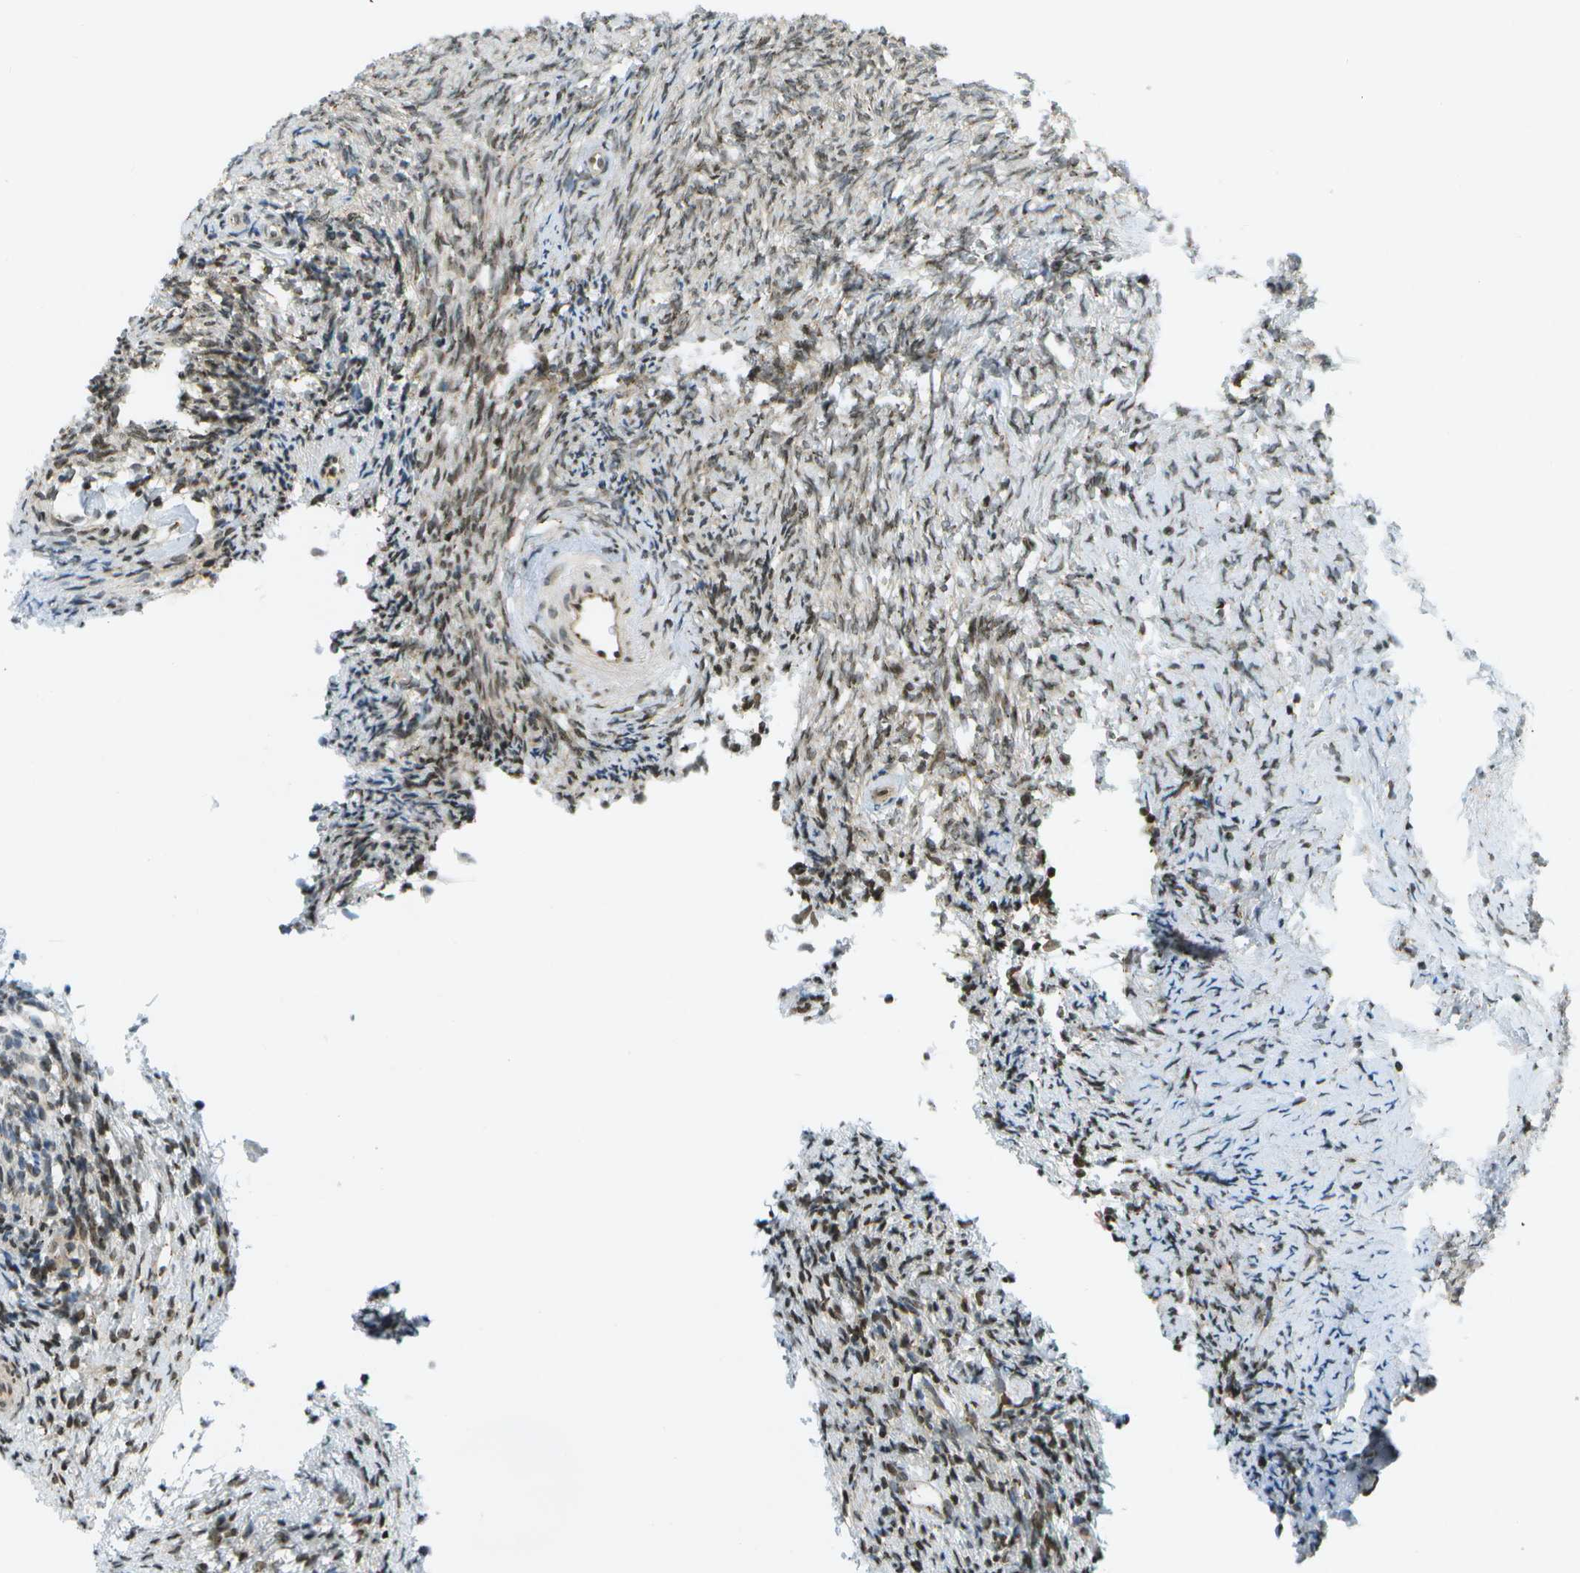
{"staining": {"intensity": "moderate", "quantity": "25%-75%", "location": "nuclear"}, "tissue": "ovary", "cell_type": "Ovarian stroma cells", "image_type": "normal", "snomed": [{"axis": "morphology", "description": "Normal tissue, NOS"}, {"axis": "topography", "description": "Ovary"}], "caption": "An image of human ovary stained for a protein exhibits moderate nuclear brown staining in ovarian stroma cells. The staining is performed using DAB brown chromogen to label protein expression. The nuclei are counter-stained blue using hematoxylin.", "gene": "EVC", "patient": {"sex": "female", "age": 41}}